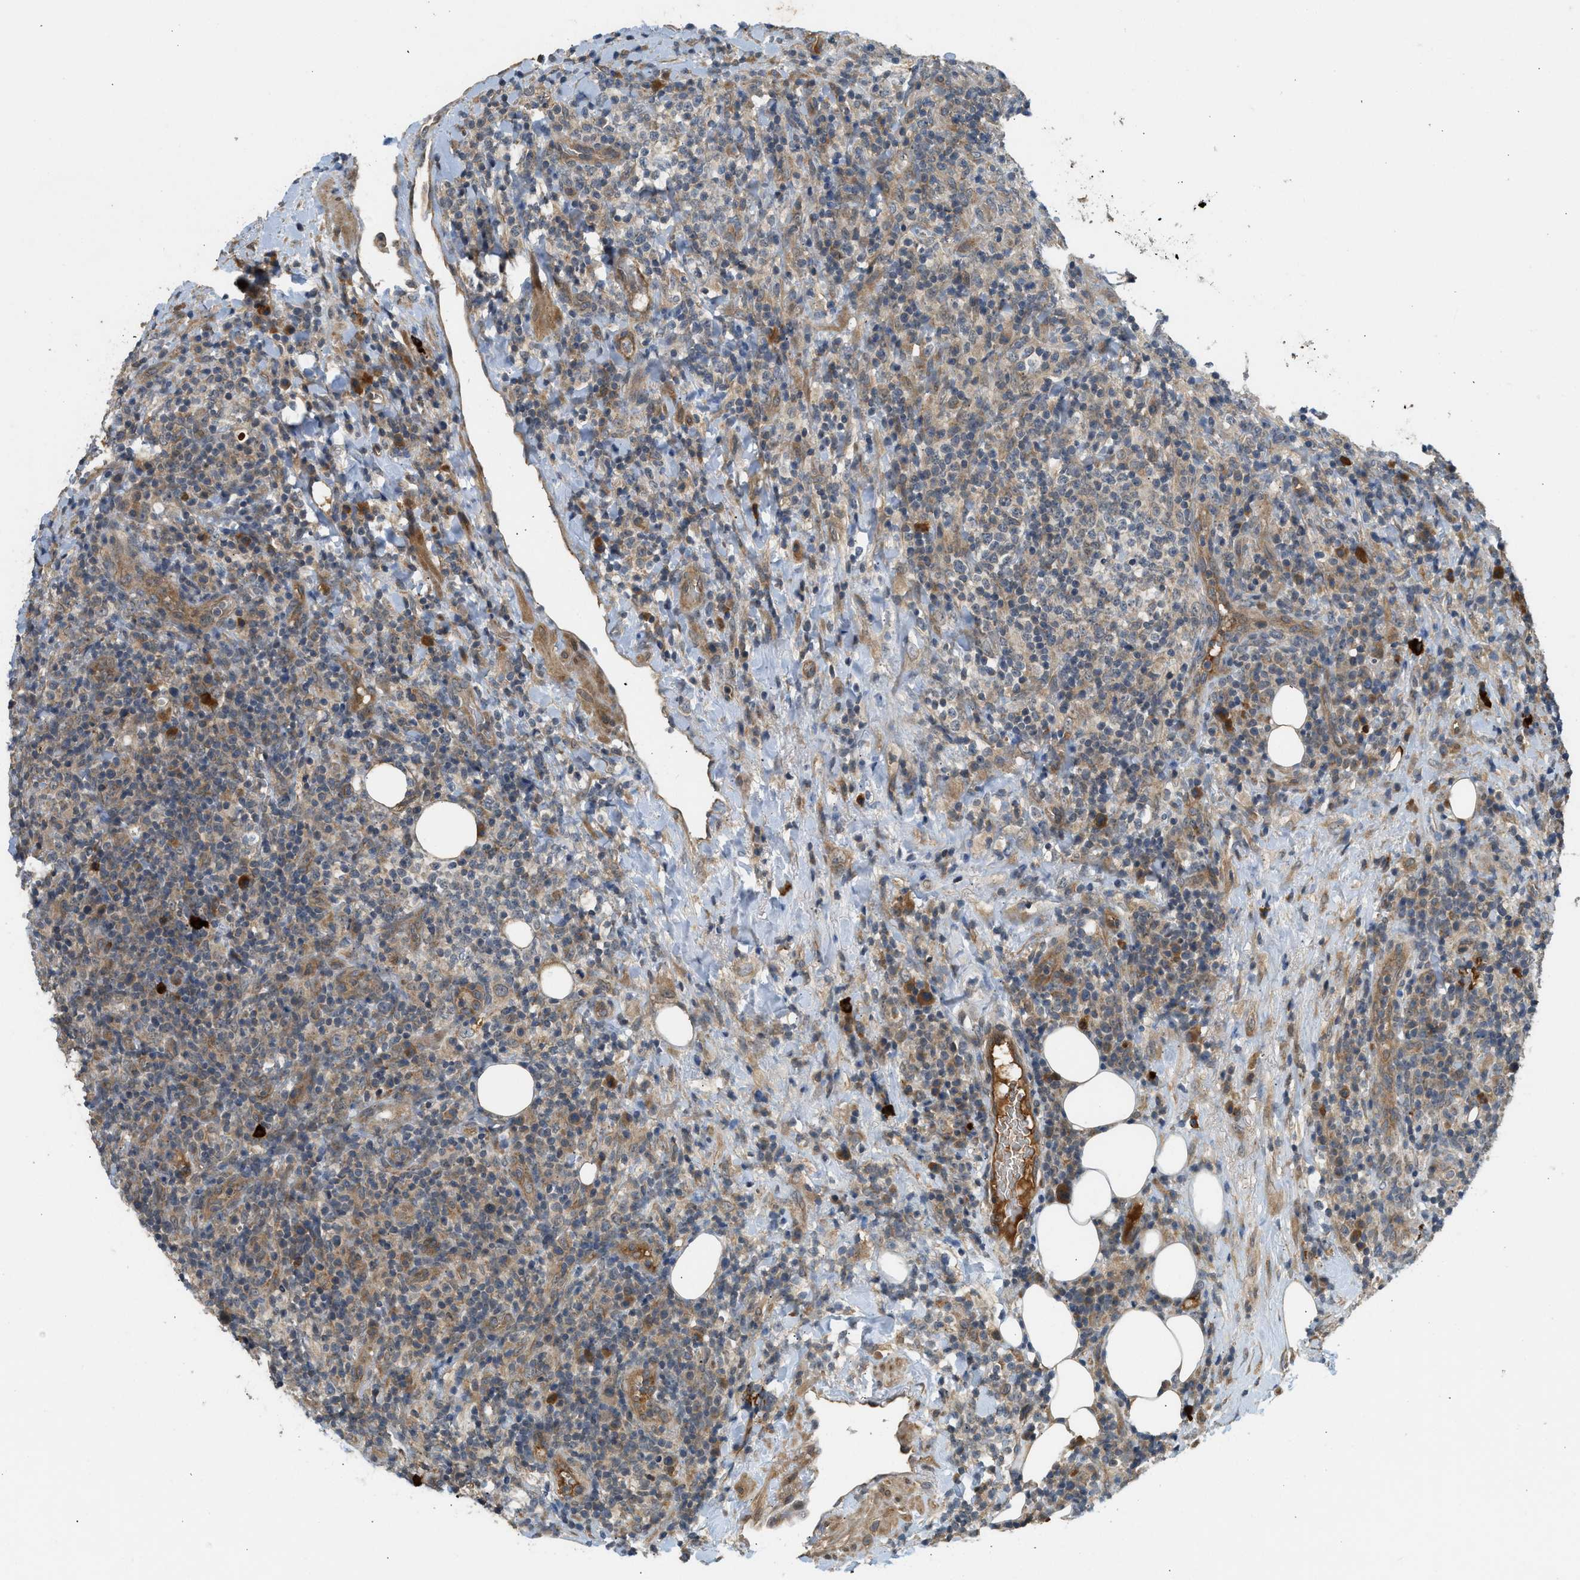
{"staining": {"intensity": "weak", "quantity": "25%-75%", "location": "cytoplasmic/membranous"}, "tissue": "lymphoma", "cell_type": "Tumor cells", "image_type": "cancer", "snomed": [{"axis": "morphology", "description": "Malignant lymphoma, non-Hodgkin's type, High grade"}, {"axis": "topography", "description": "Lymph node"}], "caption": "There is low levels of weak cytoplasmic/membranous staining in tumor cells of malignant lymphoma, non-Hodgkin's type (high-grade), as demonstrated by immunohistochemical staining (brown color).", "gene": "ADCY8", "patient": {"sex": "female", "age": 76}}